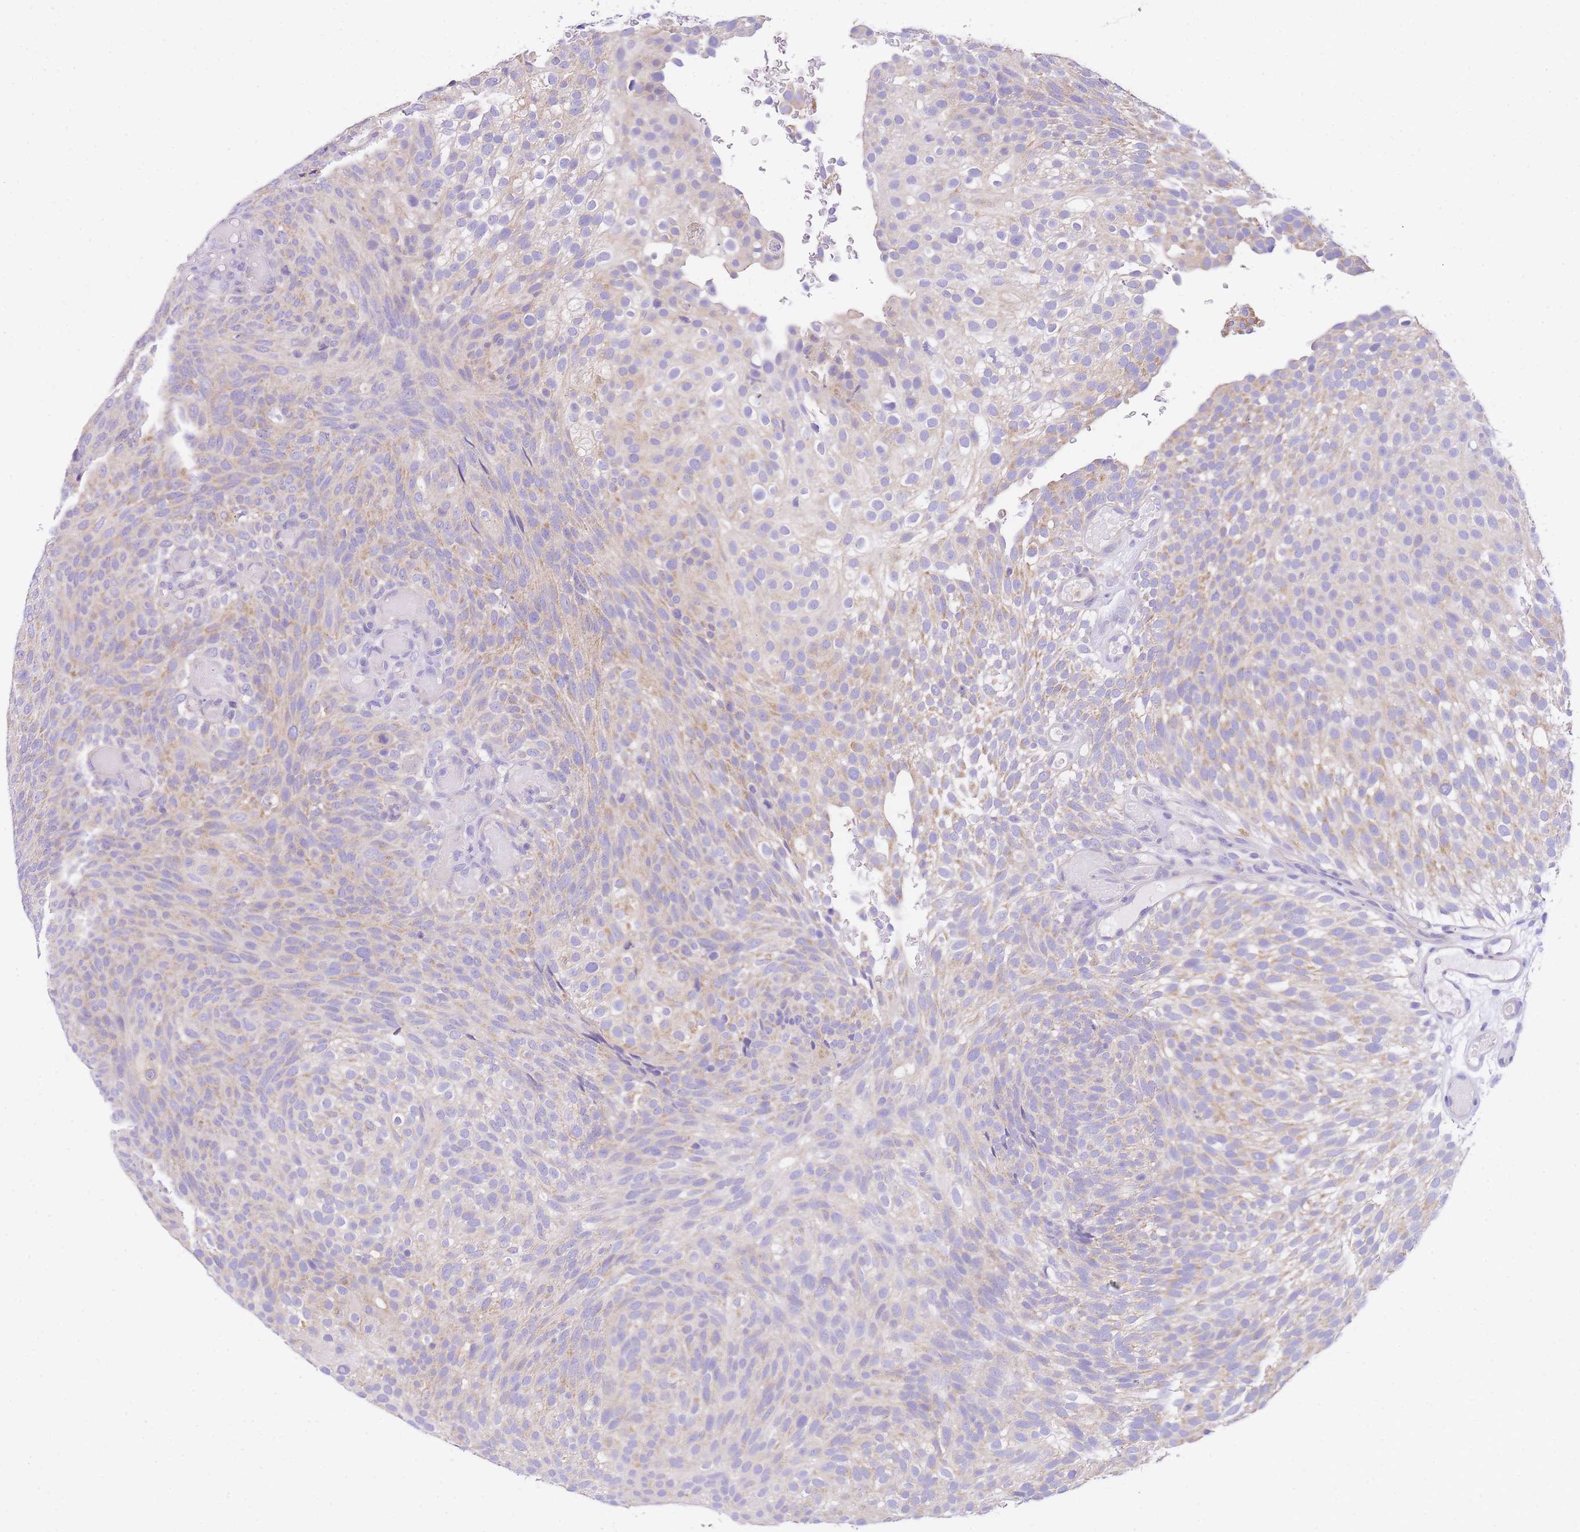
{"staining": {"intensity": "weak", "quantity": "25%-75%", "location": "cytoplasmic/membranous"}, "tissue": "urothelial cancer", "cell_type": "Tumor cells", "image_type": "cancer", "snomed": [{"axis": "morphology", "description": "Urothelial carcinoma, Low grade"}, {"axis": "topography", "description": "Urinary bladder"}], "caption": "Protein staining shows weak cytoplasmic/membranous staining in approximately 25%-75% of tumor cells in low-grade urothelial carcinoma. (Brightfield microscopy of DAB IHC at high magnification).", "gene": "EPN2", "patient": {"sex": "male", "age": 78}}